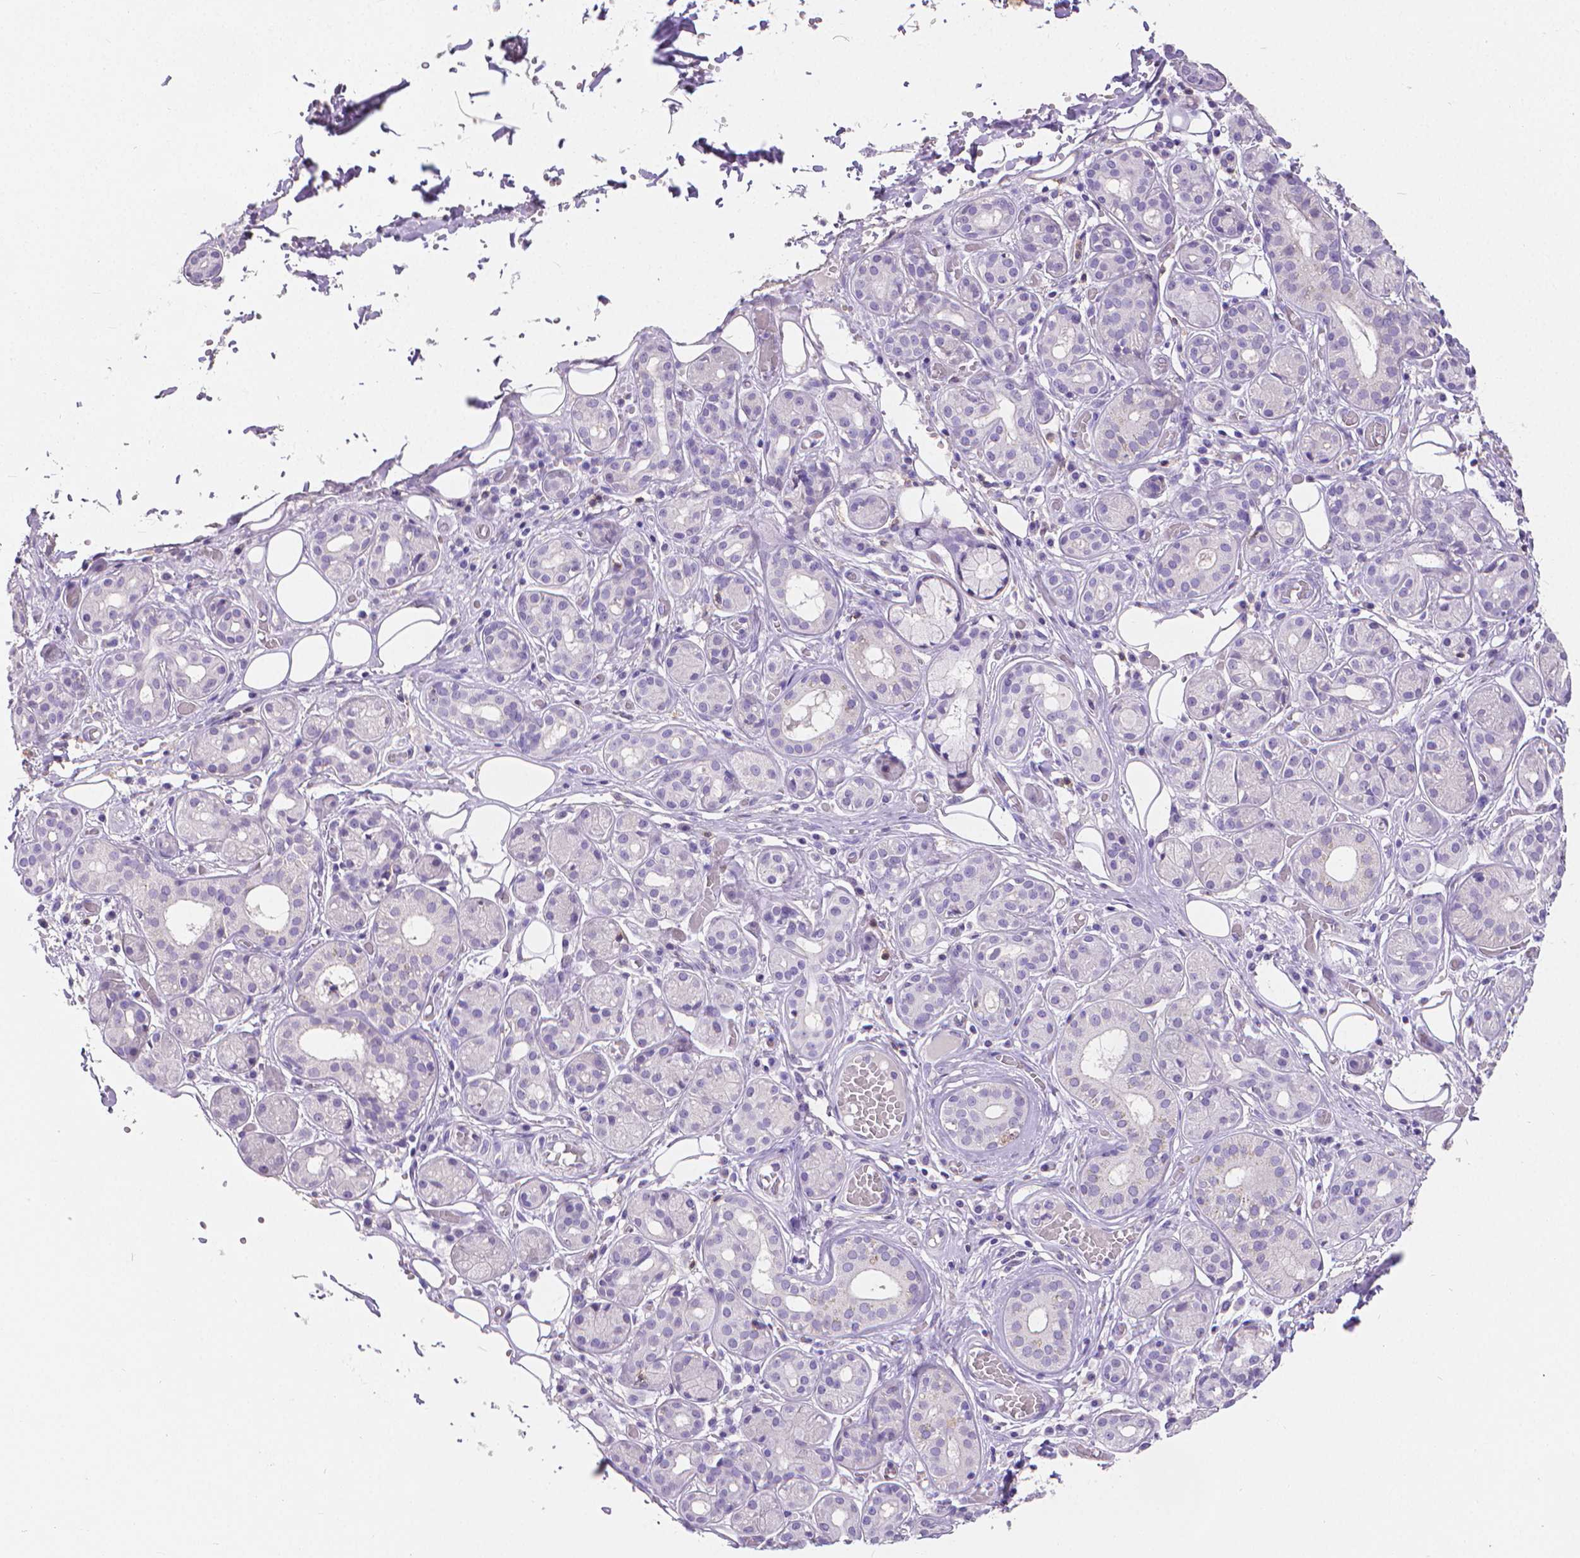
{"staining": {"intensity": "negative", "quantity": "none", "location": "none"}, "tissue": "salivary gland", "cell_type": "Glandular cells", "image_type": "normal", "snomed": [{"axis": "morphology", "description": "Normal tissue, NOS"}, {"axis": "topography", "description": "Salivary gland"}, {"axis": "topography", "description": "Peripheral nerve tissue"}], "caption": "IHC histopathology image of benign human salivary gland stained for a protein (brown), which demonstrates no expression in glandular cells.", "gene": "CD4", "patient": {"sex": "male", "age": 71}}